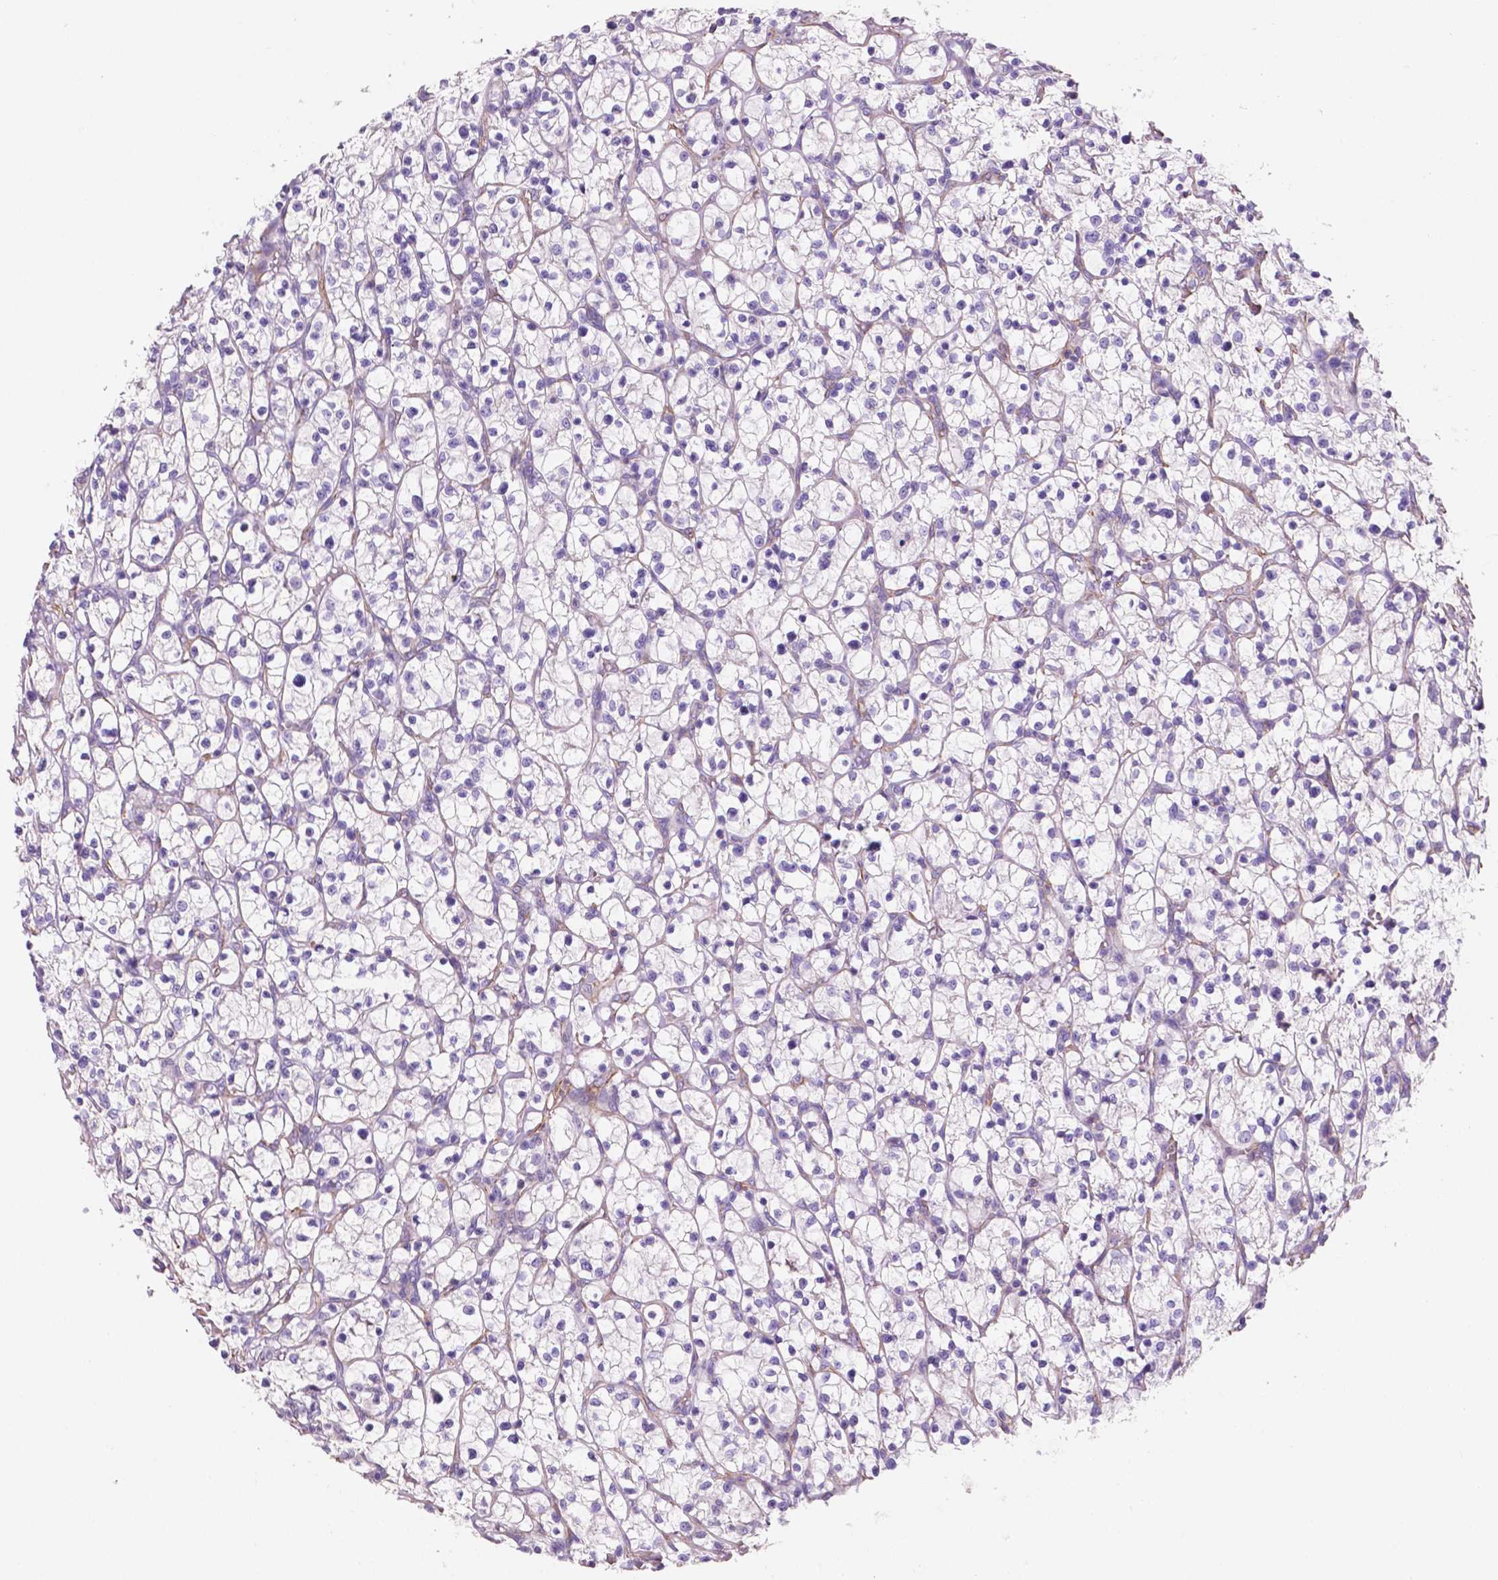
{"staining": {"intensity": "negative", "quantity": "none", "location": "none"}, "tissue": "renal cancer", "cell_type": "Tumor cells", "image_type": "cancer", "snomed": [{"axis": "morphology", "description": "Adenocarcinoma, NOS"}, {"axis": "topography", "description": "Kidney"}], "caption": "Renal adenocarcinoma stained for a protein using IHC displays no staining tumor cells.", "gene": "TOR2A", "patient": {"sex": "female", "age": 64}}